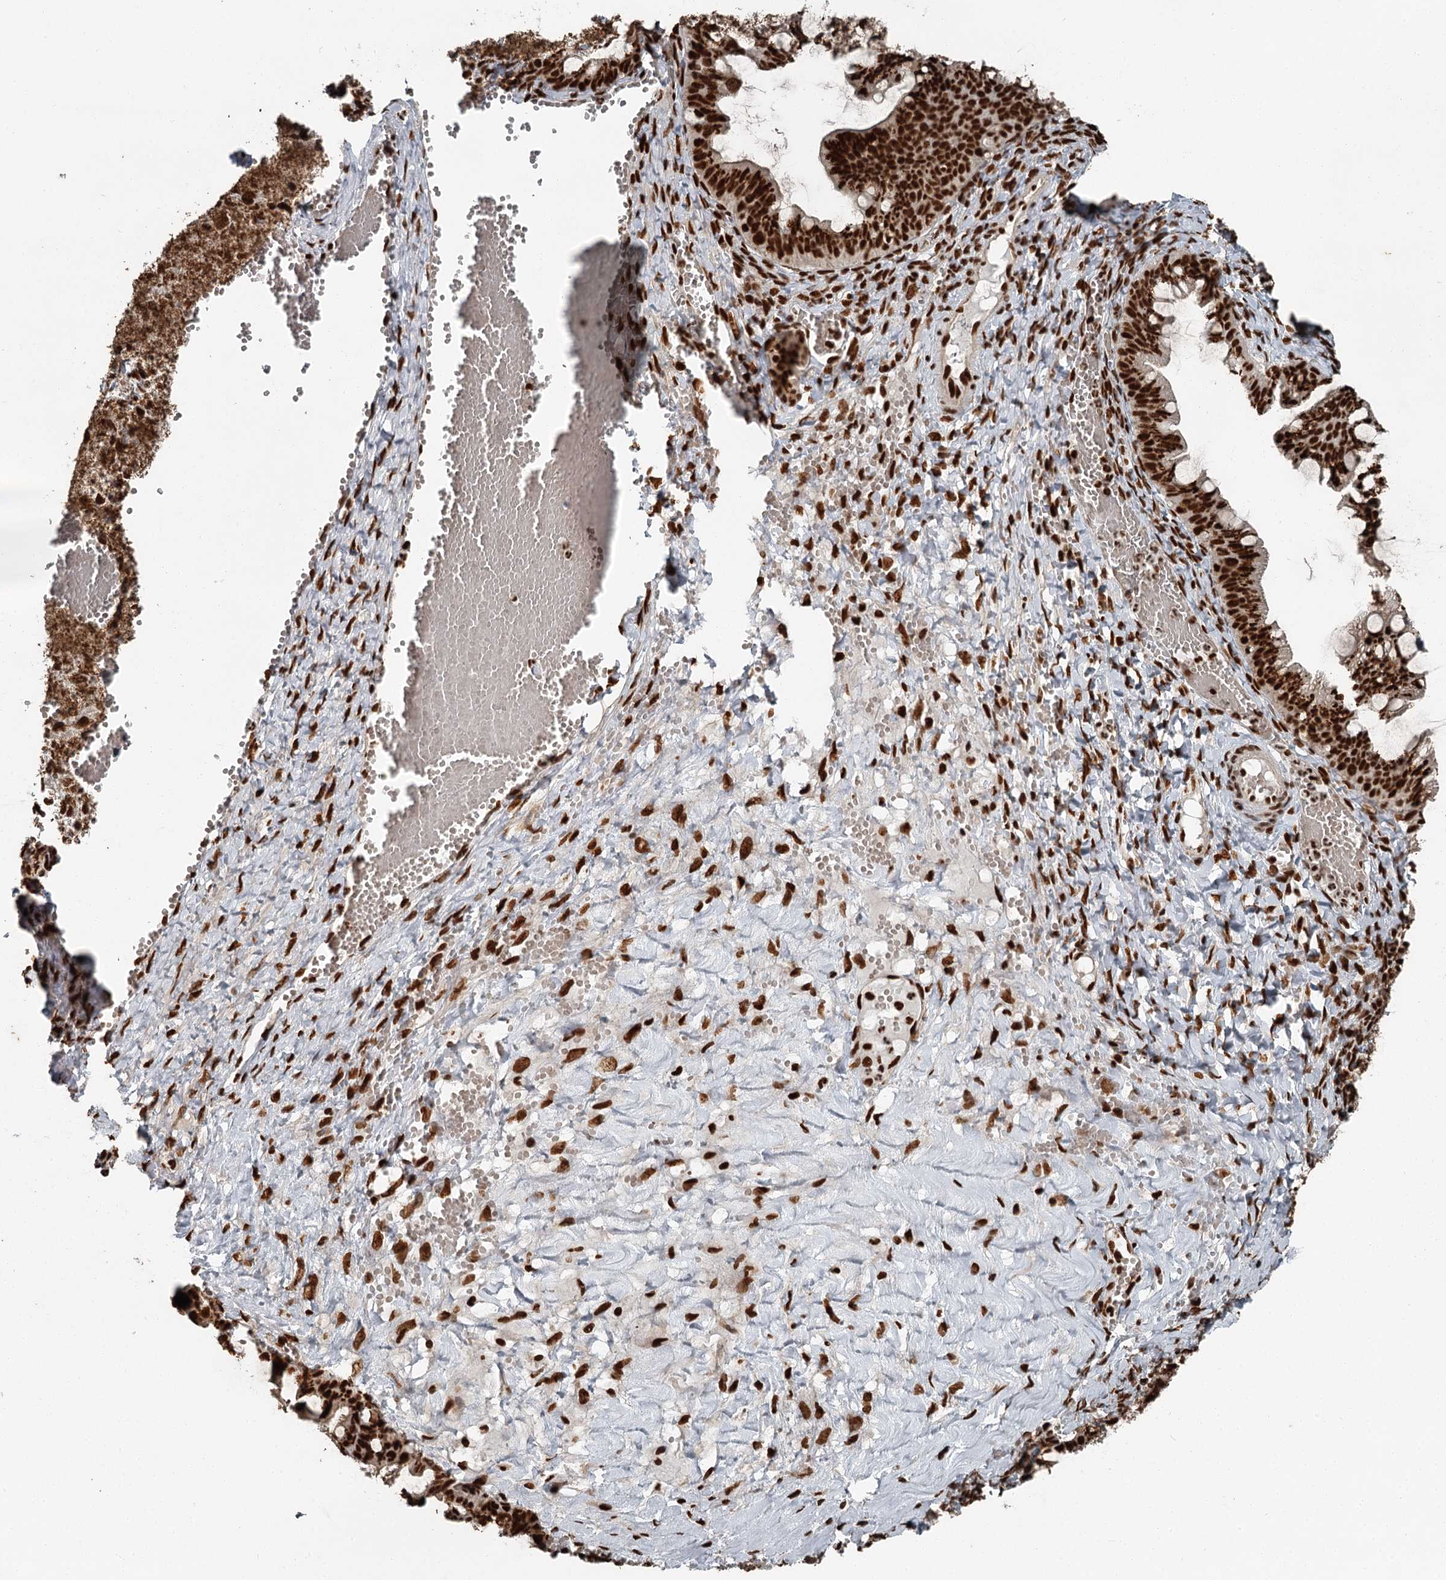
{"staining": {"intensity": "strong", "quantity": ">75%", "location": "nuclear"}, "tissue": "ovarian cancer", "cell_type": "Tumor cells", "image_type": "cancer", "snomed": [{"axis": "morphology", "description": "Cystadenocarcinoma, mucinous, NOS"}, {"axis": "topography", "description": "Ovary"}], "caption": "This is a photomicrograph of immunohistochemistry staining of mucinous cystadenocarcinoma (ovarian), which shows strong staining in the nuclear of tumor cells.", "gene": "RBBP7", "patient": {"sex": "female", "age": 73}}